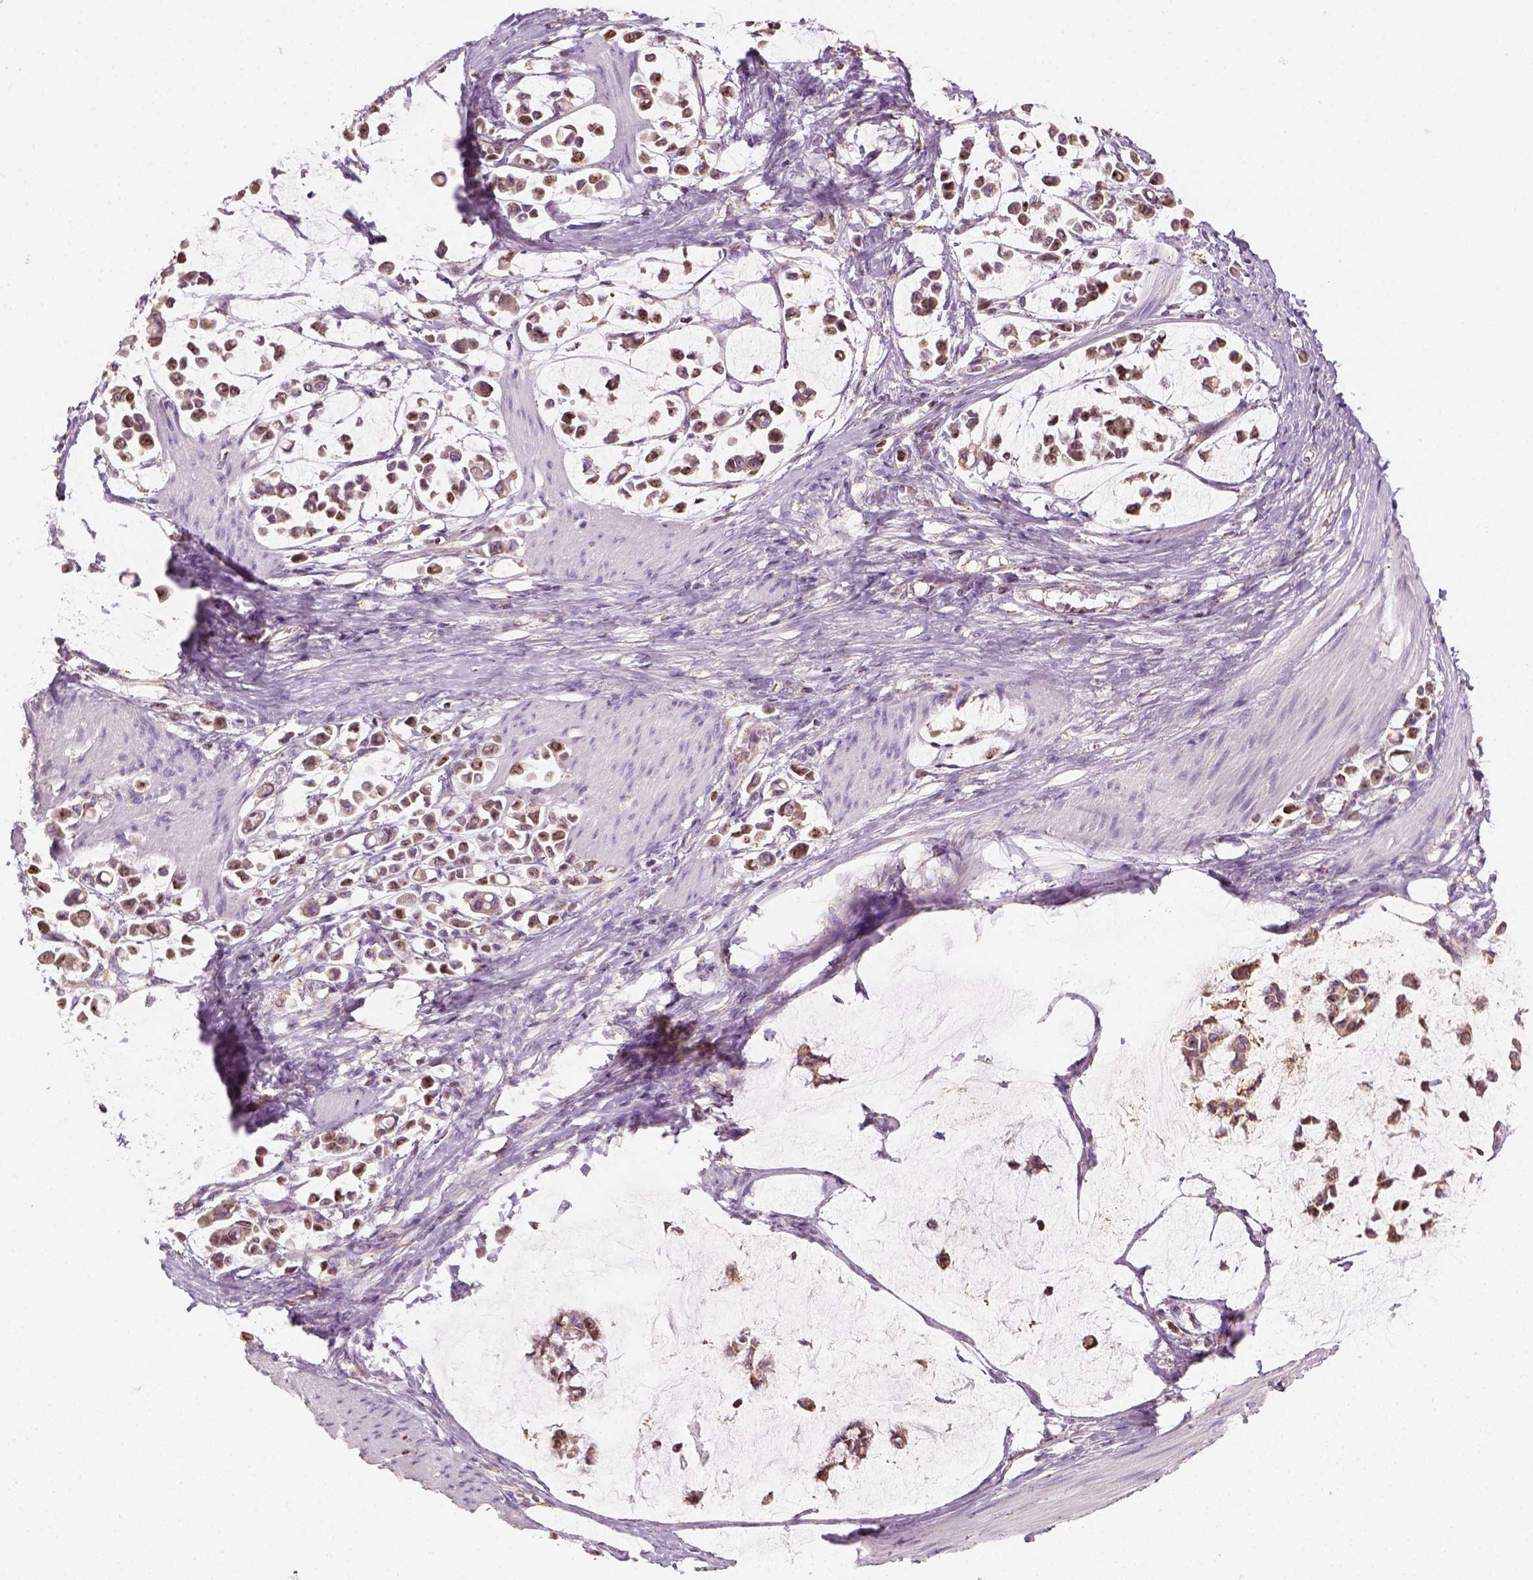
{"staining": {"intensity": "moderate", "quantity": ">75%", "location": "cytoplasmic/membranous"}, "tissue": "stomach cancer", "cell_type": "Tumor cells", "image_type": "cancer", "snomed": [{"axis": "morphology", "description": "Adenocarcinoma, NOS"}, {"axis": "topography", "description": "Stomach"}], "caption": "Tumor cells demonstrate medium levels of moderate cytoplasmic/membranous staining in about >75% of cells in stomach cancer. The staining was performed using DAB (3,3'-diaminobenzidine) to visualize the protein expression in brown, while the nuclei were stained in blue with hematoxylin (Magnification: 20x).", "gene": "LCA5", "patient": {"sex": "male", "age": 82}}